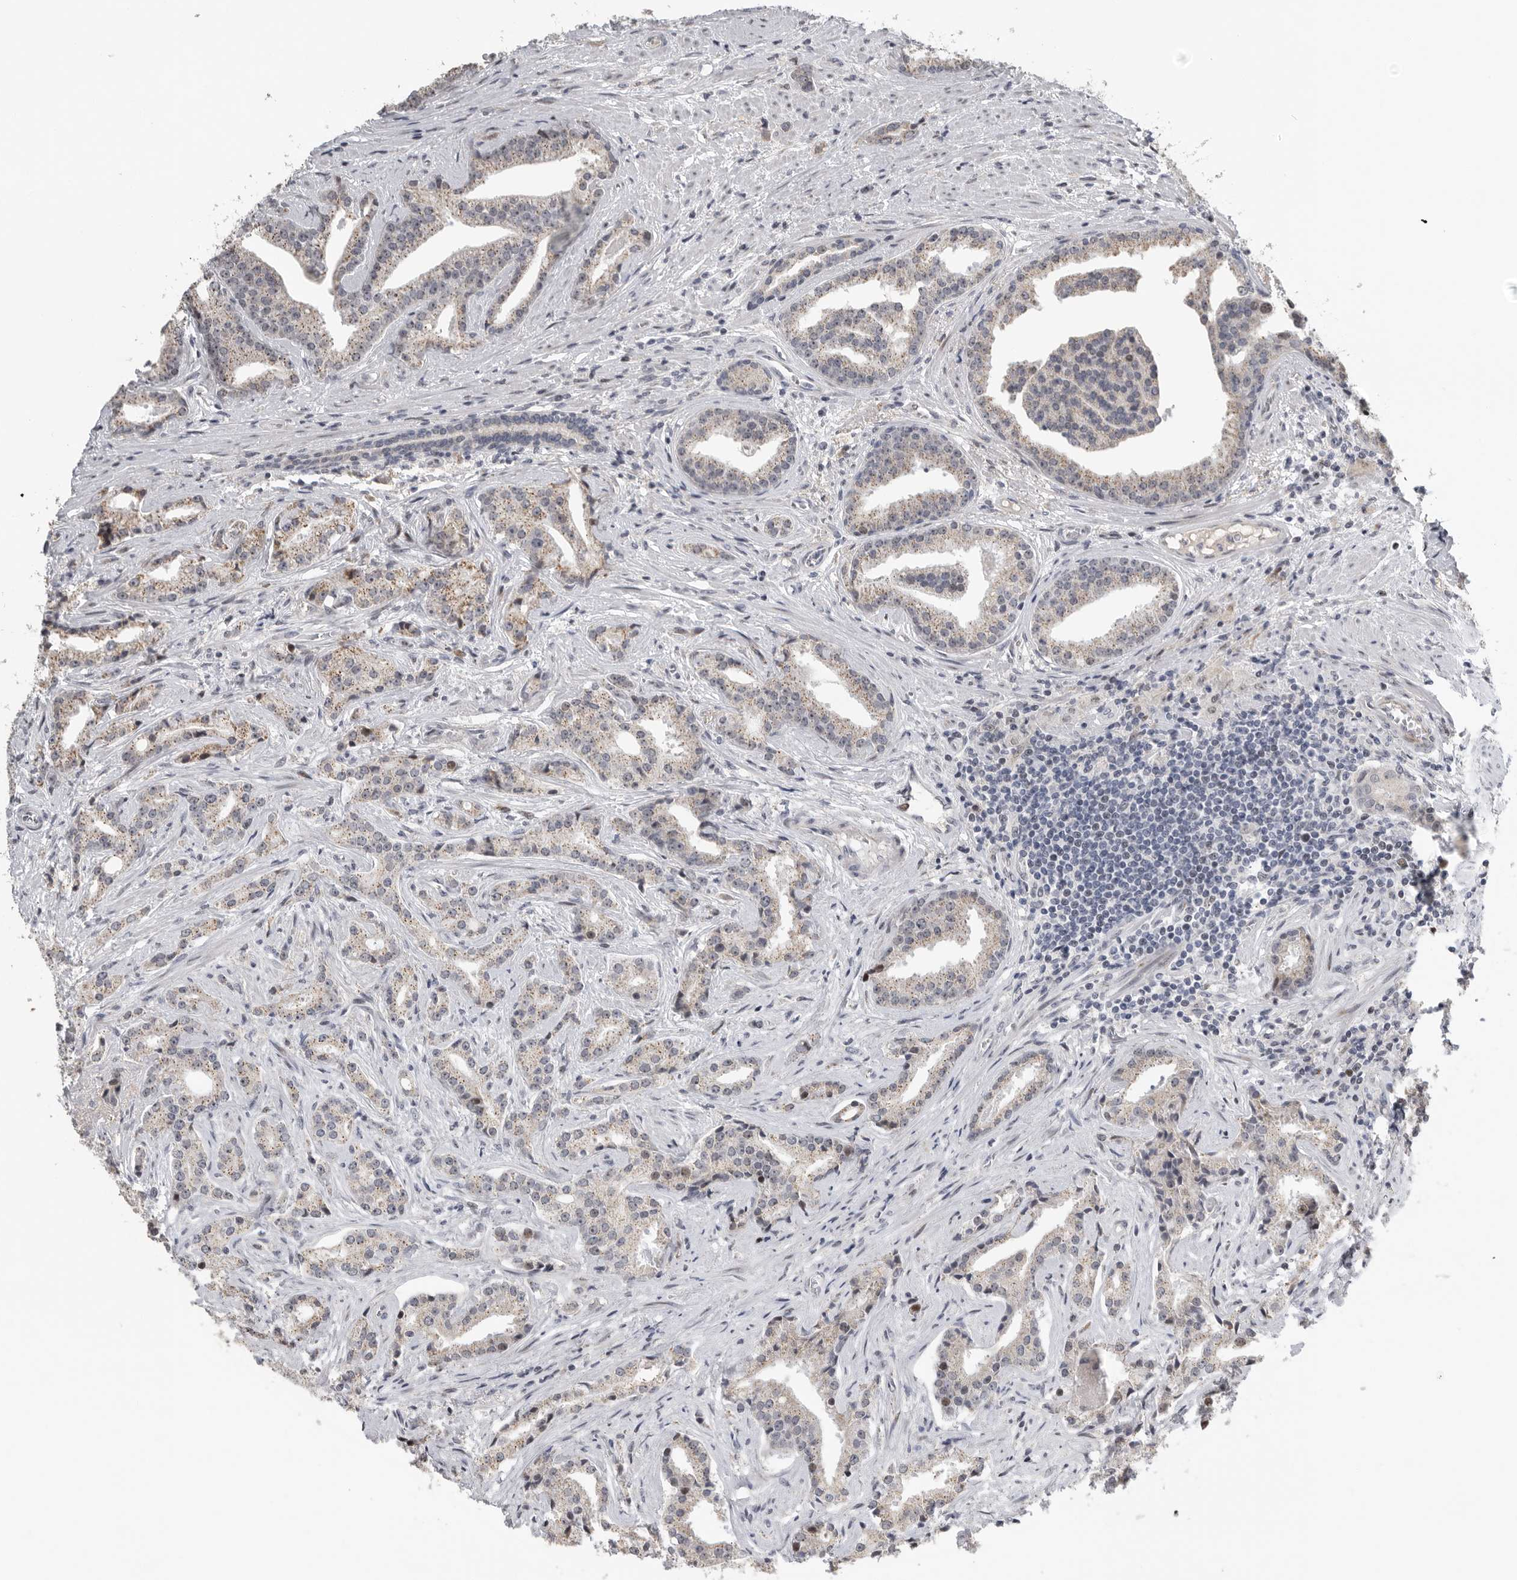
{"staining": {"intensity": "weak", "quantity": ">75%", "location": "cytoplasmic/membranous"}, "tissue": "prostate cancer", "cell_type": "Tumor cells", "image_type": "cancer", "snomed": [{"axis": "morphology", "description": "Adenocarcinoma, Low grade"}, {"axis": "topography", "description": "Prostate"}], "caption": "Prostate cancer stained with a protein marker reveals weak staining in tumor cells.", "gene": "PCMTD1", "patient": {"sex": "male", "age": 67}}